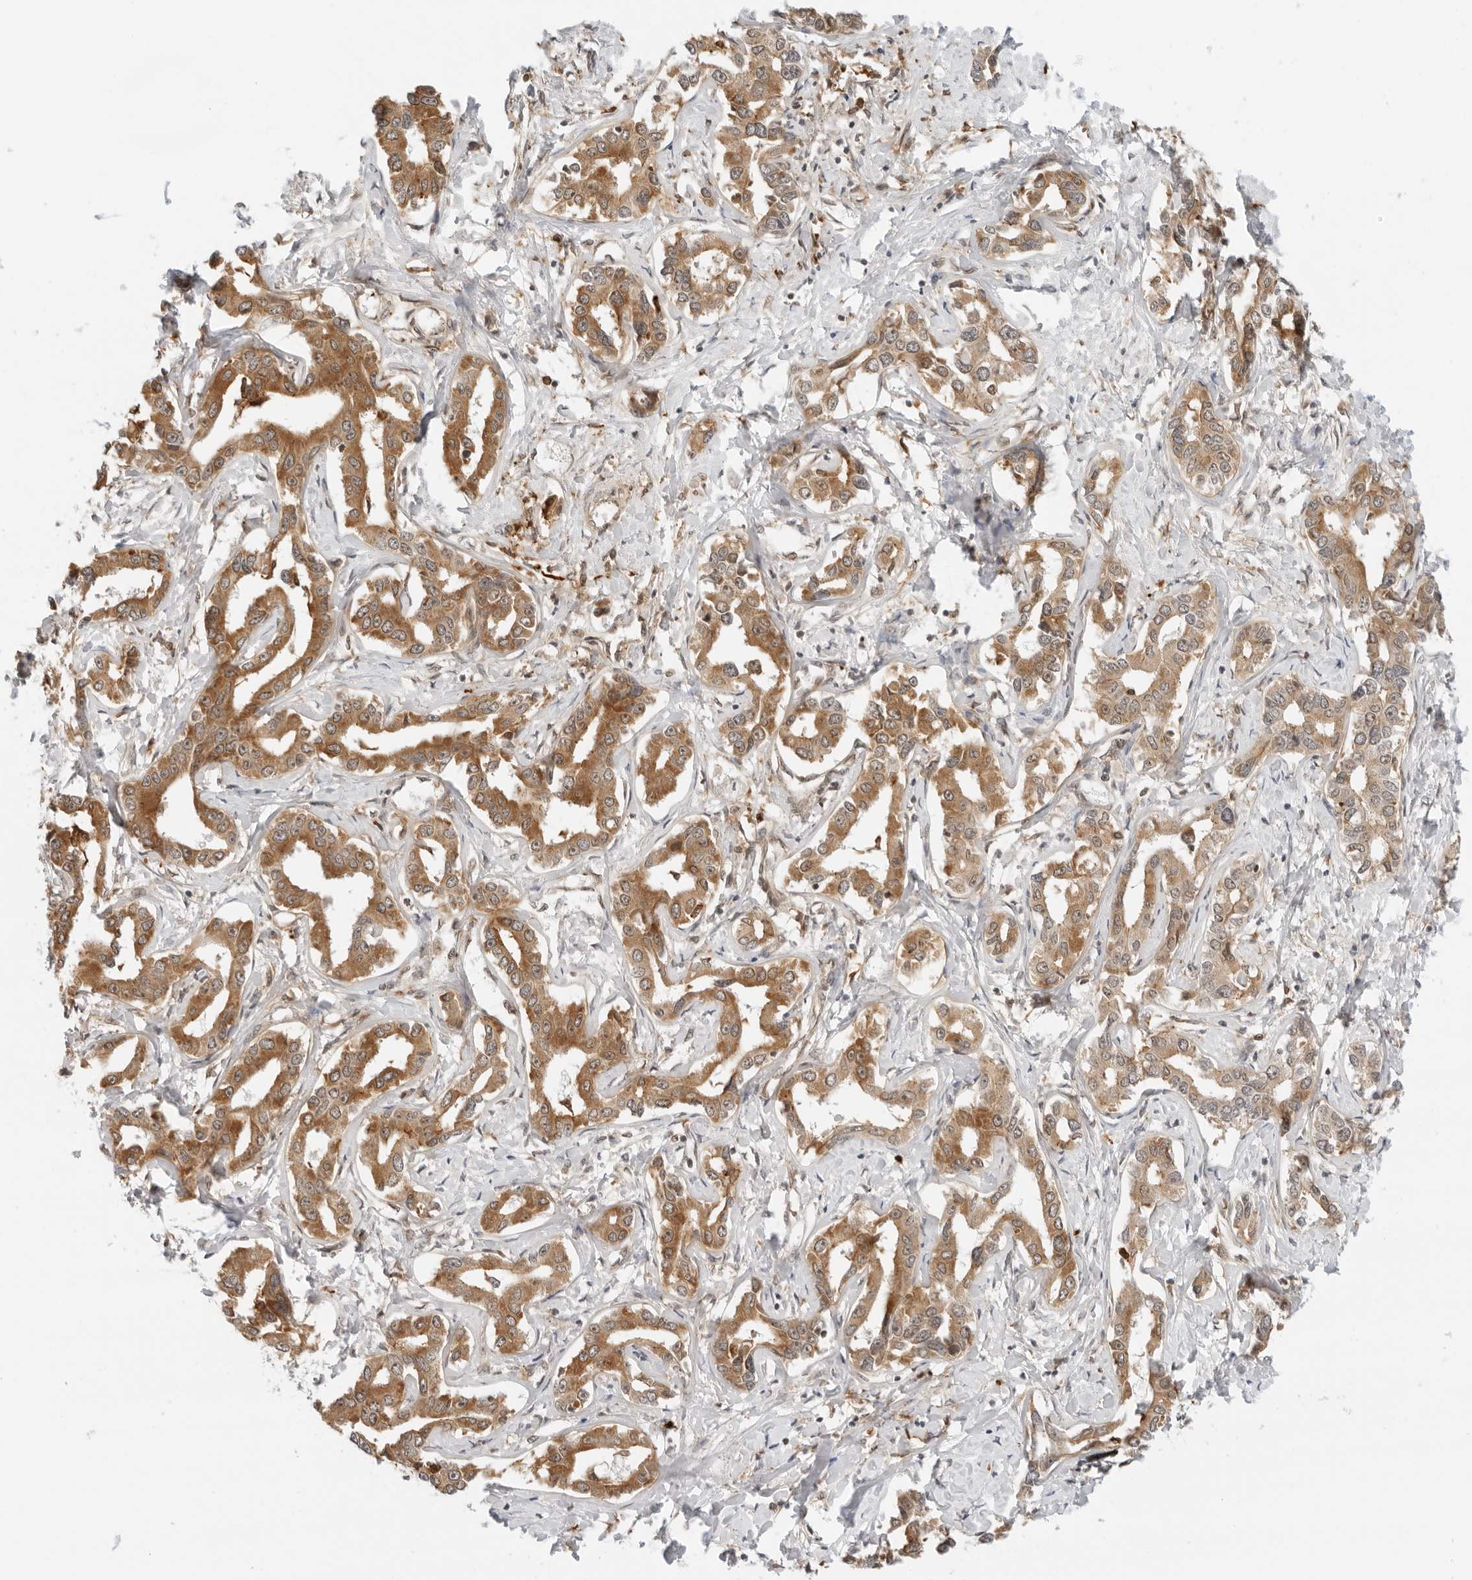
{"staining": {"intensity": "moderate", "quantity": ">75%", "location": "cytoplasmic/membranous"}, "tissue": "liver cancer", "cell_type": "Tumor cells", "image_type": "cancer", "snomed": [{"axis": "morphology", "description": "Cholangiocarcinoma"}, {"axis": "topography", "description": "Liver"}], "caption": "IHC (DAB) staining of human liver cholangiocarcinoma displays moderate cytoplasmic/membranous protein staining in about >75% of tumor cells. (DAB IHC, brown staining for protein, blue staining for nuclei).", "gene": "RC3H1", "patient": {"sex": "male", "age": 59}}